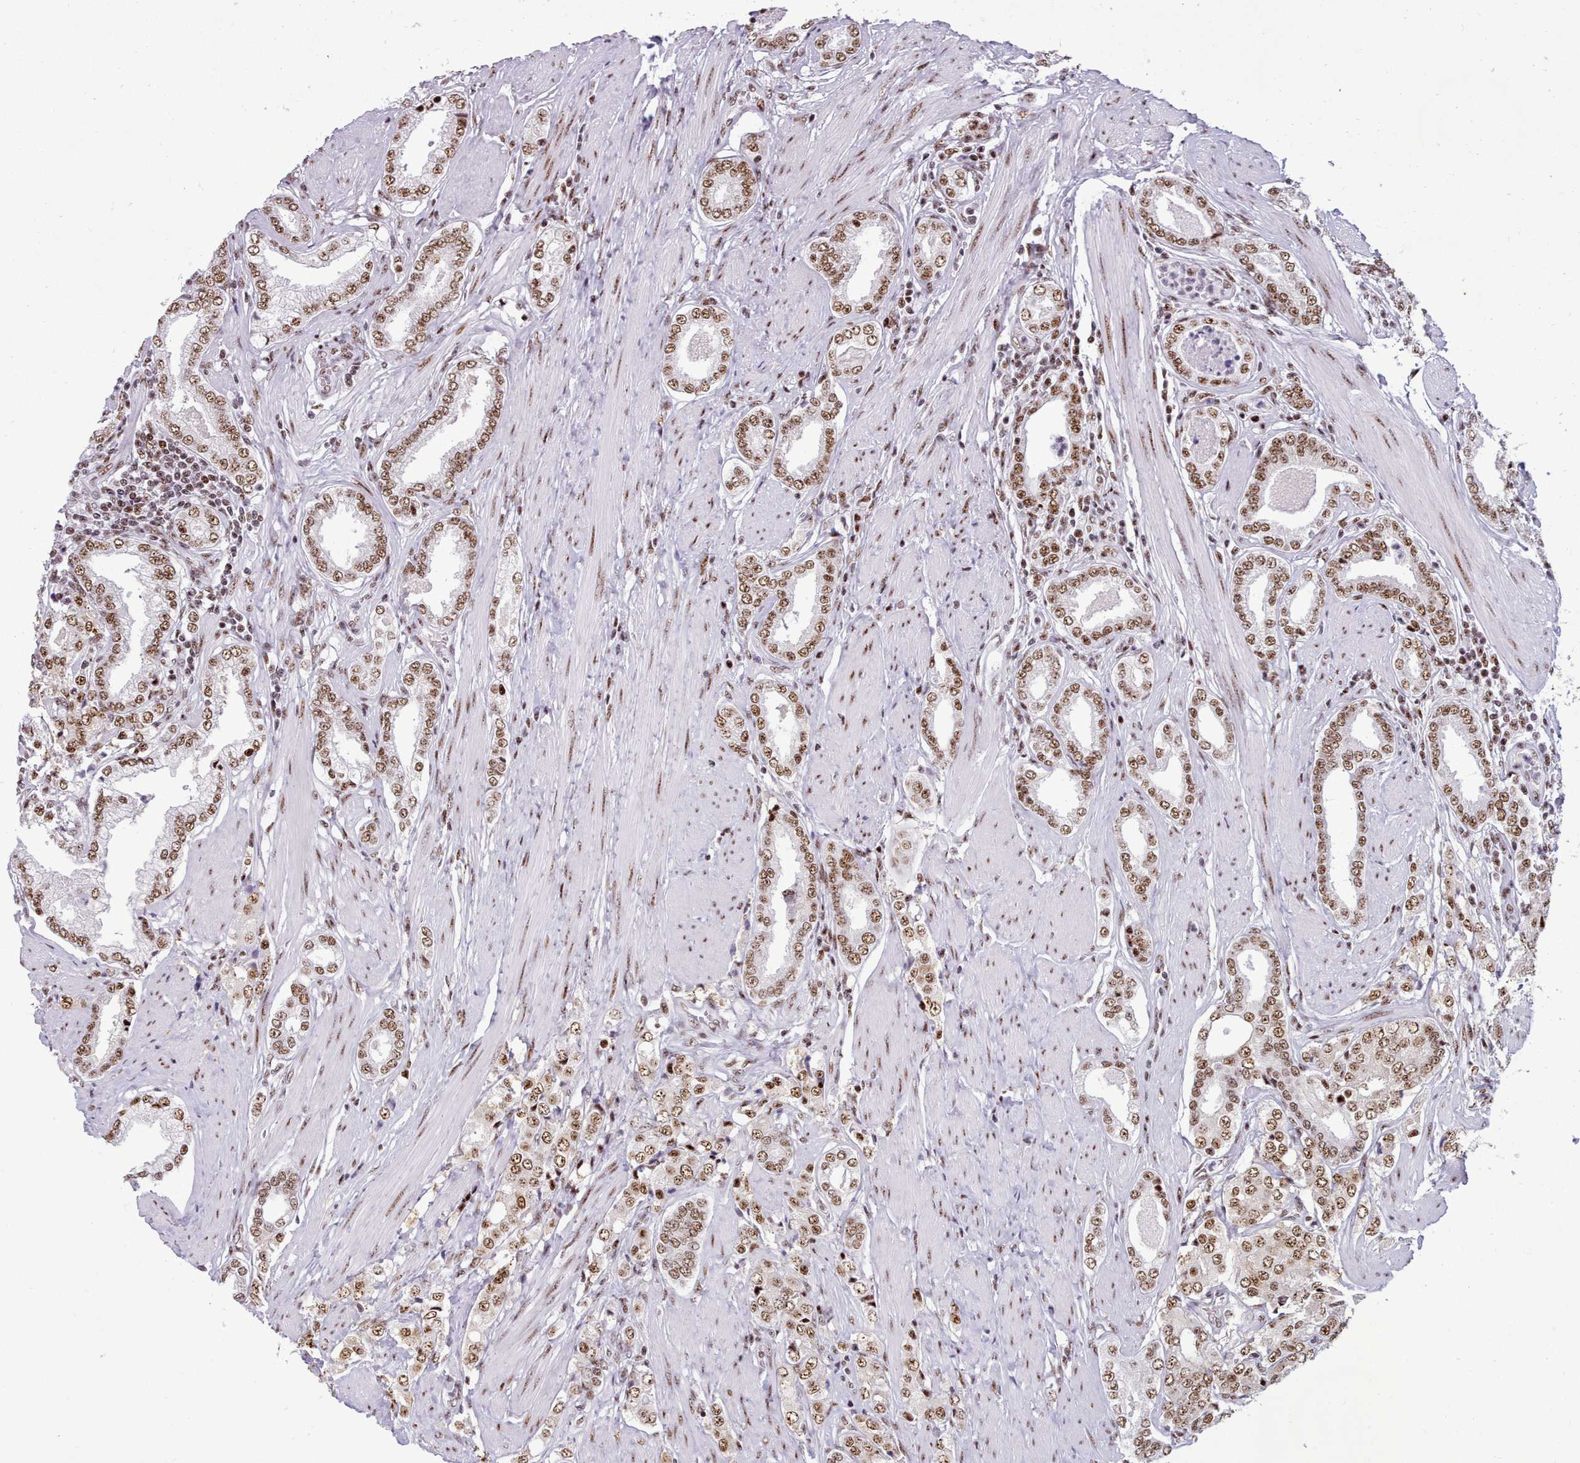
{"staining": {"intensity": "strong", "quantity": ">75%", "location": "nuclear"}, "tissue": "prostate cancer", "cell_type": "Tumor cells", "image_type": "cancer", "snomed": [{"axis": "morphology", "description": "Adenocarcinoma, High grade"}, {"axis": "topography", "description": "Prostate"}], "caption": "A photomicrograph showing strong nuclear expression in approximately >75% of tumor cells in prostate cancer, as visualized by brown immunohistochemical staining.", "gene": "TMEM35B", "patient": {"sex": "male", "age": 71}}